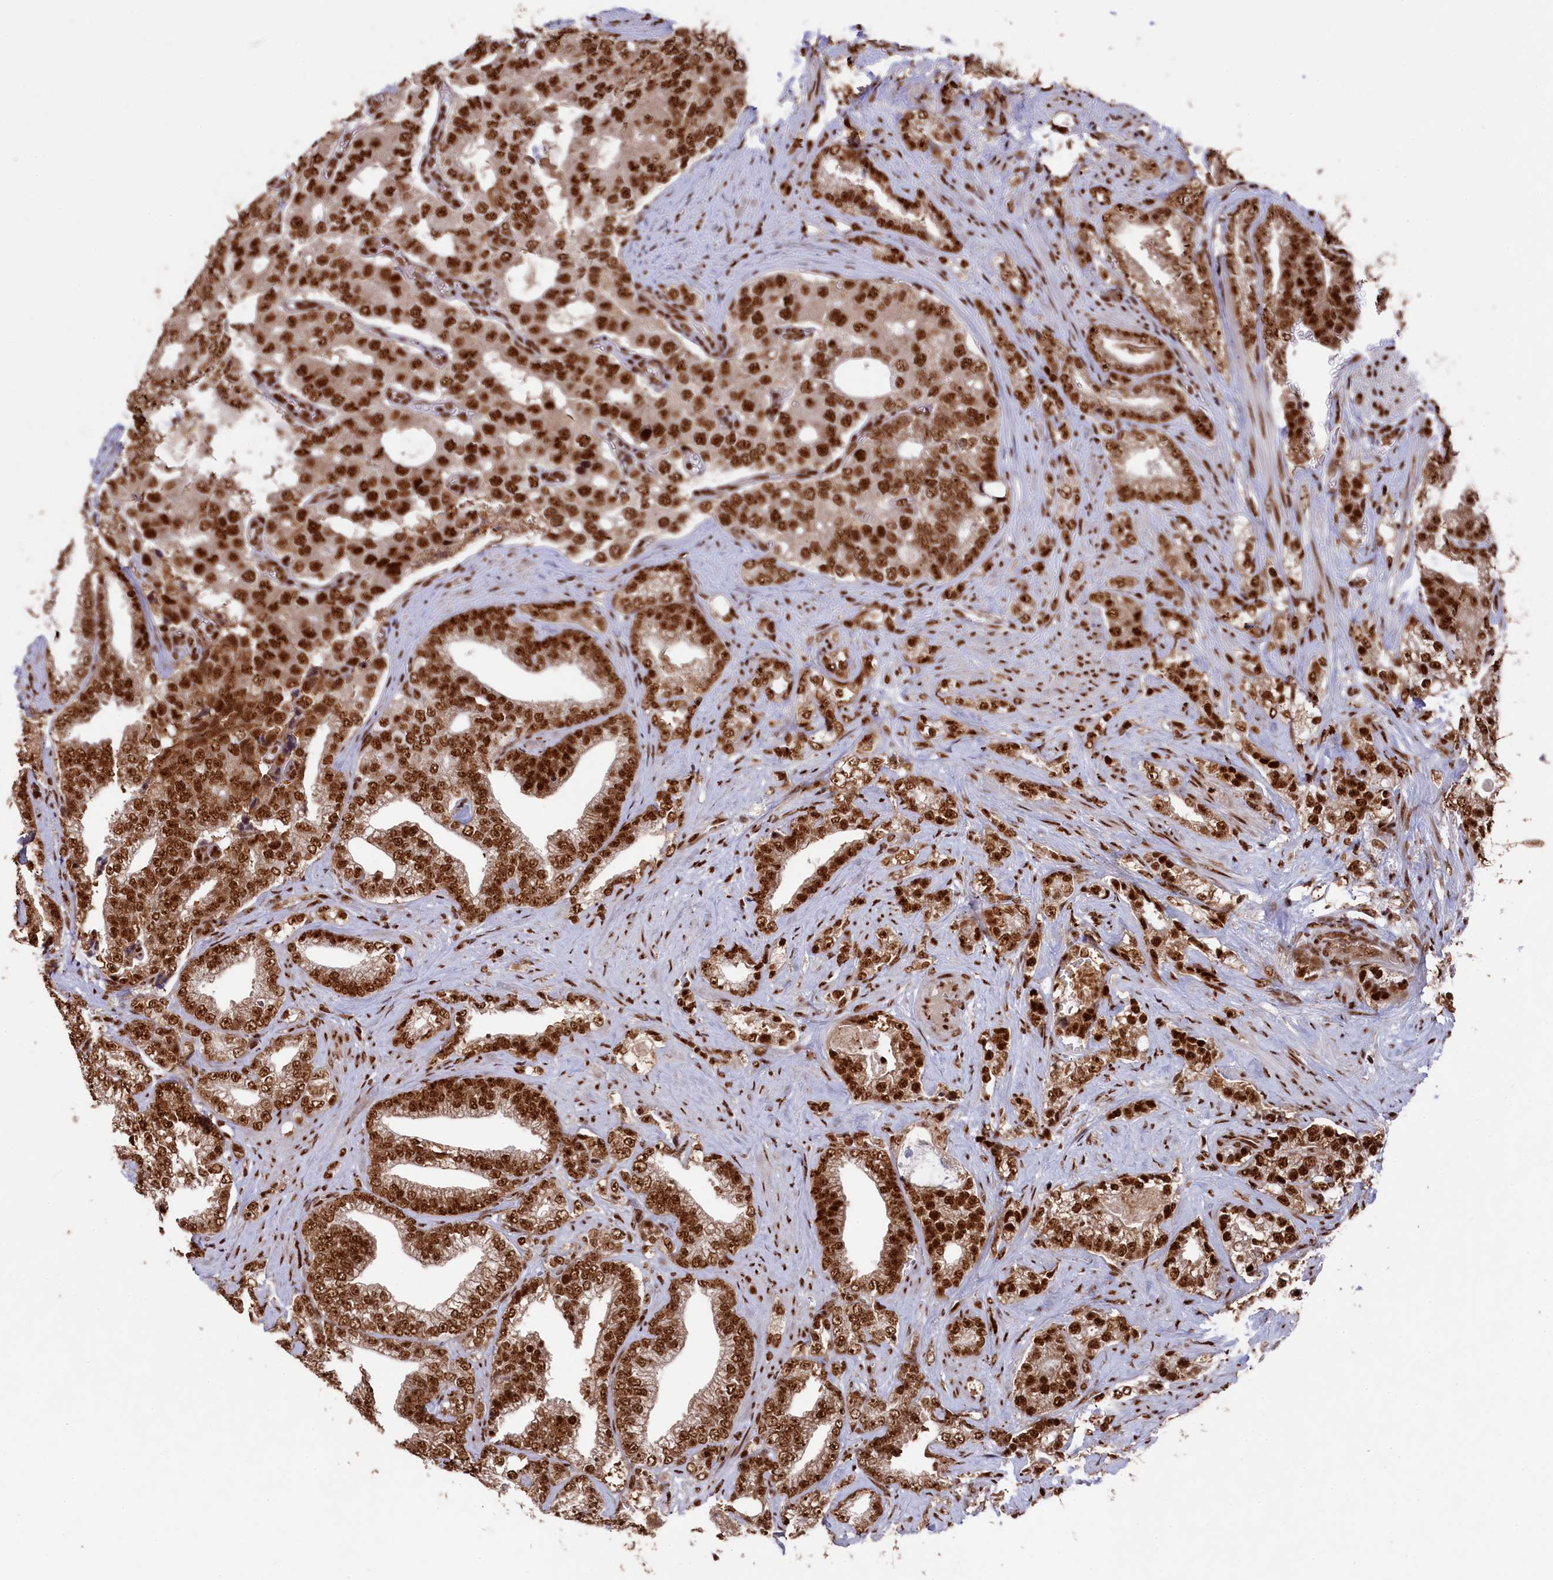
{"staining": {"intensity": "strong", "quantity": ">75%", "location": "nuclear"}, "tissue": "prostate cancer", "cell_type": "Tumor cells", "image_type": "cancer", "snomed": [{"axis": "morphology", "description": "Adenocarcinoma, High grade"}, {"axis": "topography", "description": "Prostate and seminal vesicle, NOS"}], "caption": "A photomicrograph of human prostate high-grade adenocarcinoma stained for a protein exhibits strong nuclear brown staining in tumor cells. (DAB (3,3'-diaminobenzidine) = brown stain, brightfield microscopy at high magnification).", "gene": "PRPF31", "patient": {"sex": "male", "age": 67}}